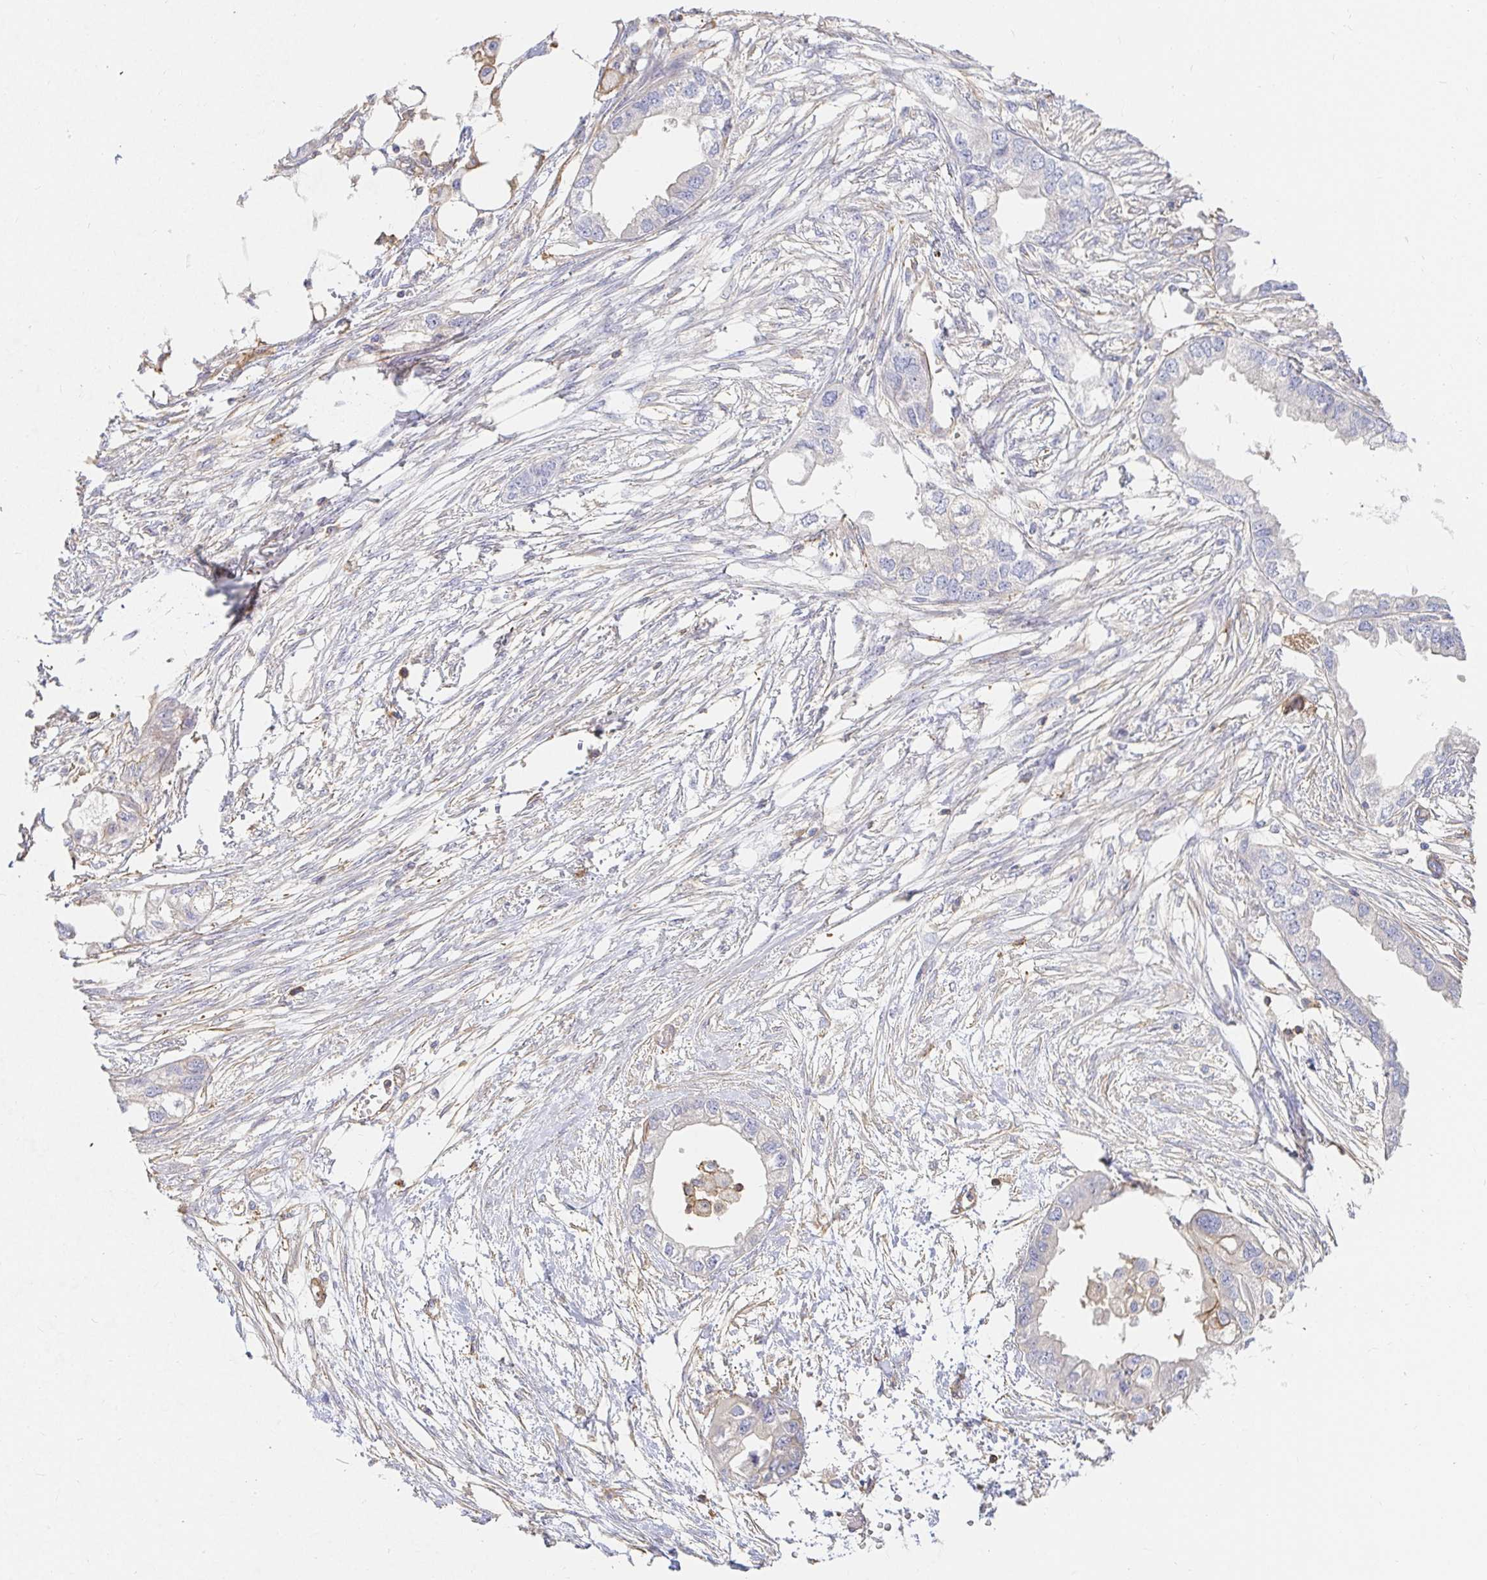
{"staining": {"intensity": "negative", "quantity": "none", "location": "none"}, "tissue": "endometrial cancer", "cell_type": "Tumor cells", "image_type": "cancer", "snomed": [{"axis": "morphology", "description": "Adenocarcinoma, NOS"}, {"axis": "morphology", "description": "Adenocarcinoma, metastatic, NOS"}, {"axis": "topography", "description": "Adipose tissue"}, {"axis": "topography", "description": "Endometrium"}], "caption": "Tumor cells are negative for brown protein staining in adenocarcinoma (endometrial). (DAB immunohistochemistry with hematoxylin counter stain).", "gene": "TSPAN19", "patient": {"sex": "female", "age": 67}}